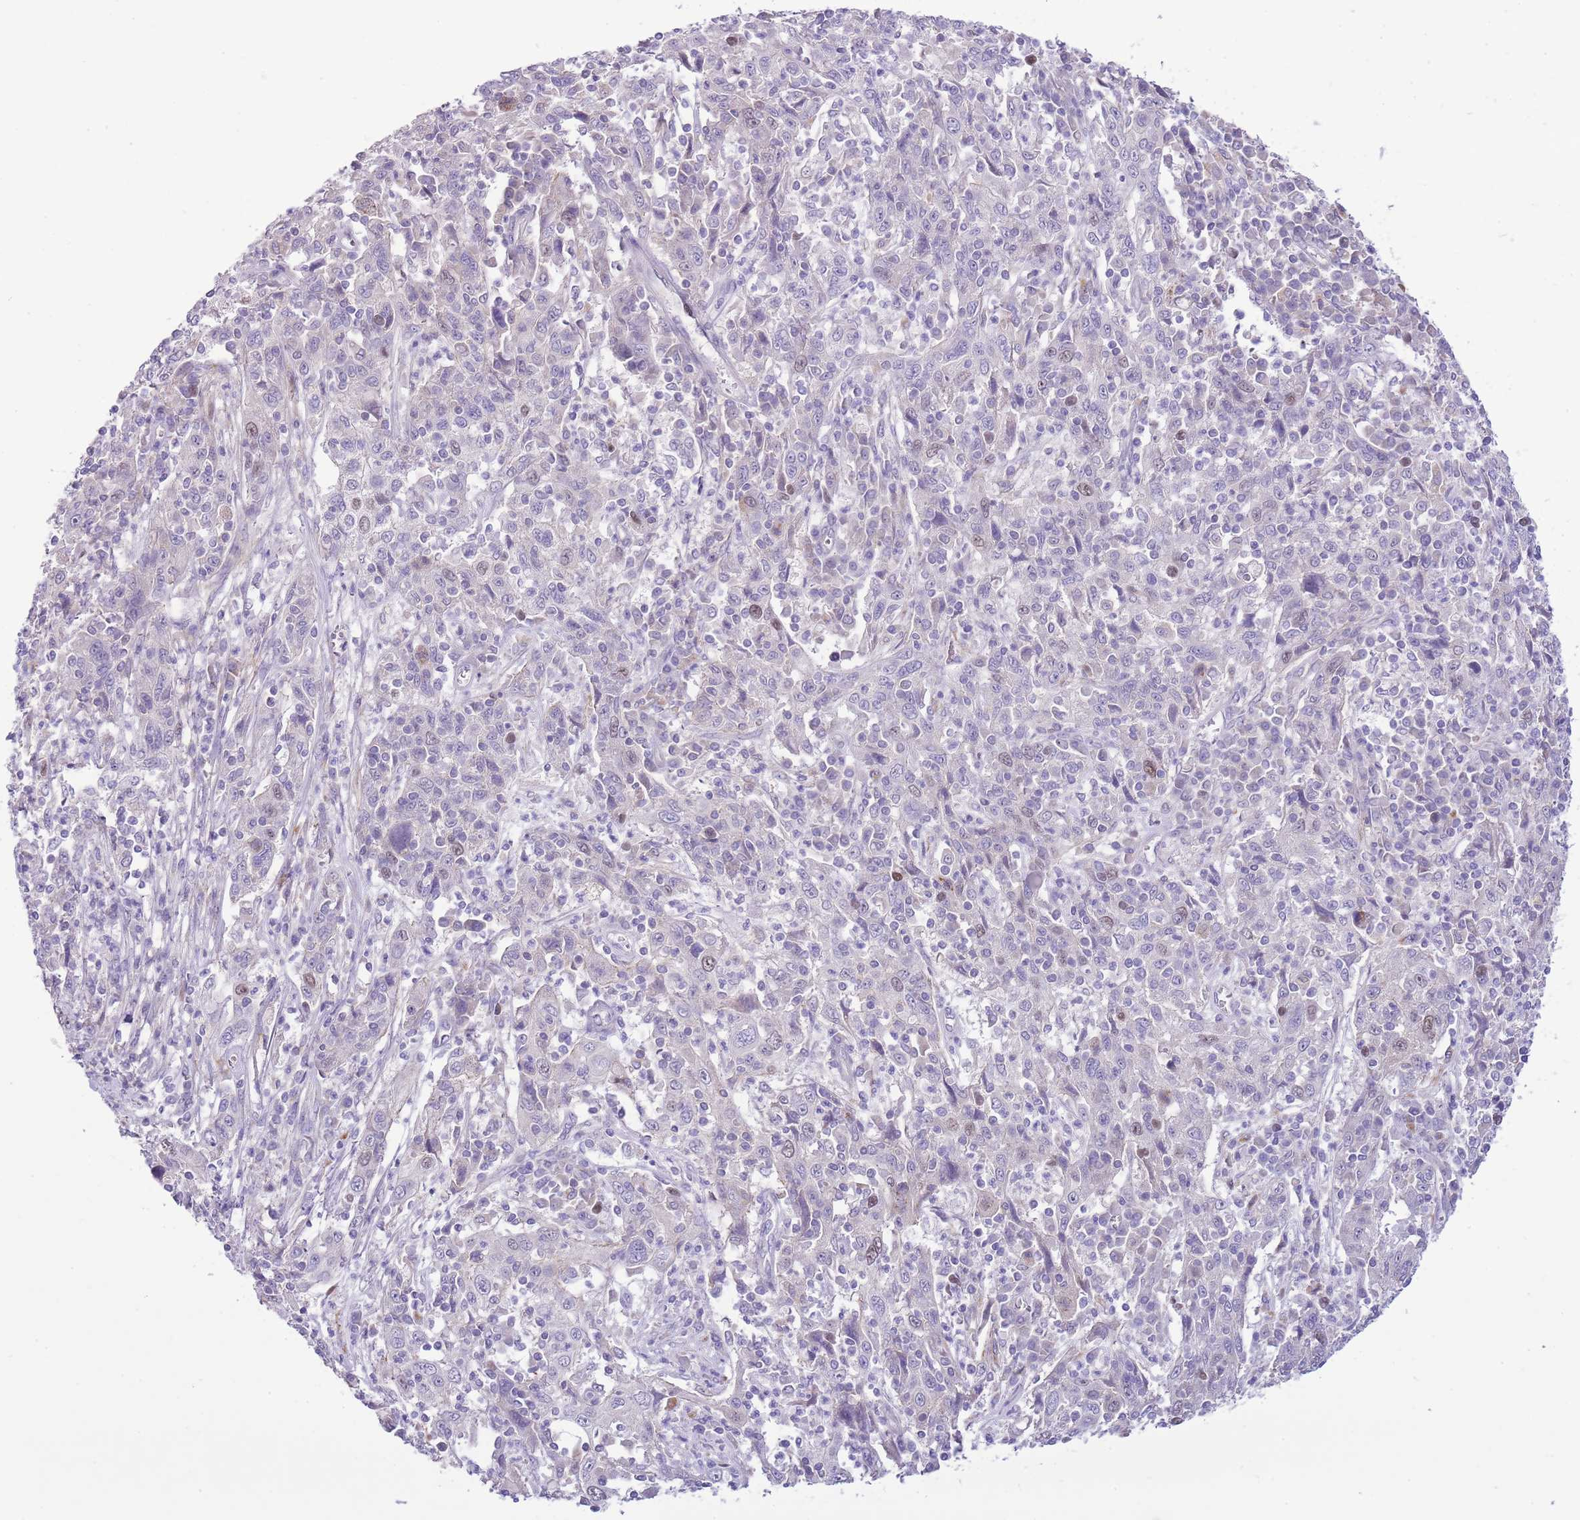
{"staining": {"intensity": "negative", "quantity": "none", "location": "none"}, "tissue": "cervical cancer", "cell_type": "Tumor cells", "image_type": "cancer", "snomed": [{"axis": "morphology", "description": "Squamous cell carcinoma, NOS"}, {"axis": "topography", "description": "Cervix"}], "caption": "Photomicrograph shows no protein positivity in tumor cells of cervical squamous cell carcinoma tissue.", "gene": "FBRSL1", "patient": {"sex": "female", "age": 46}}